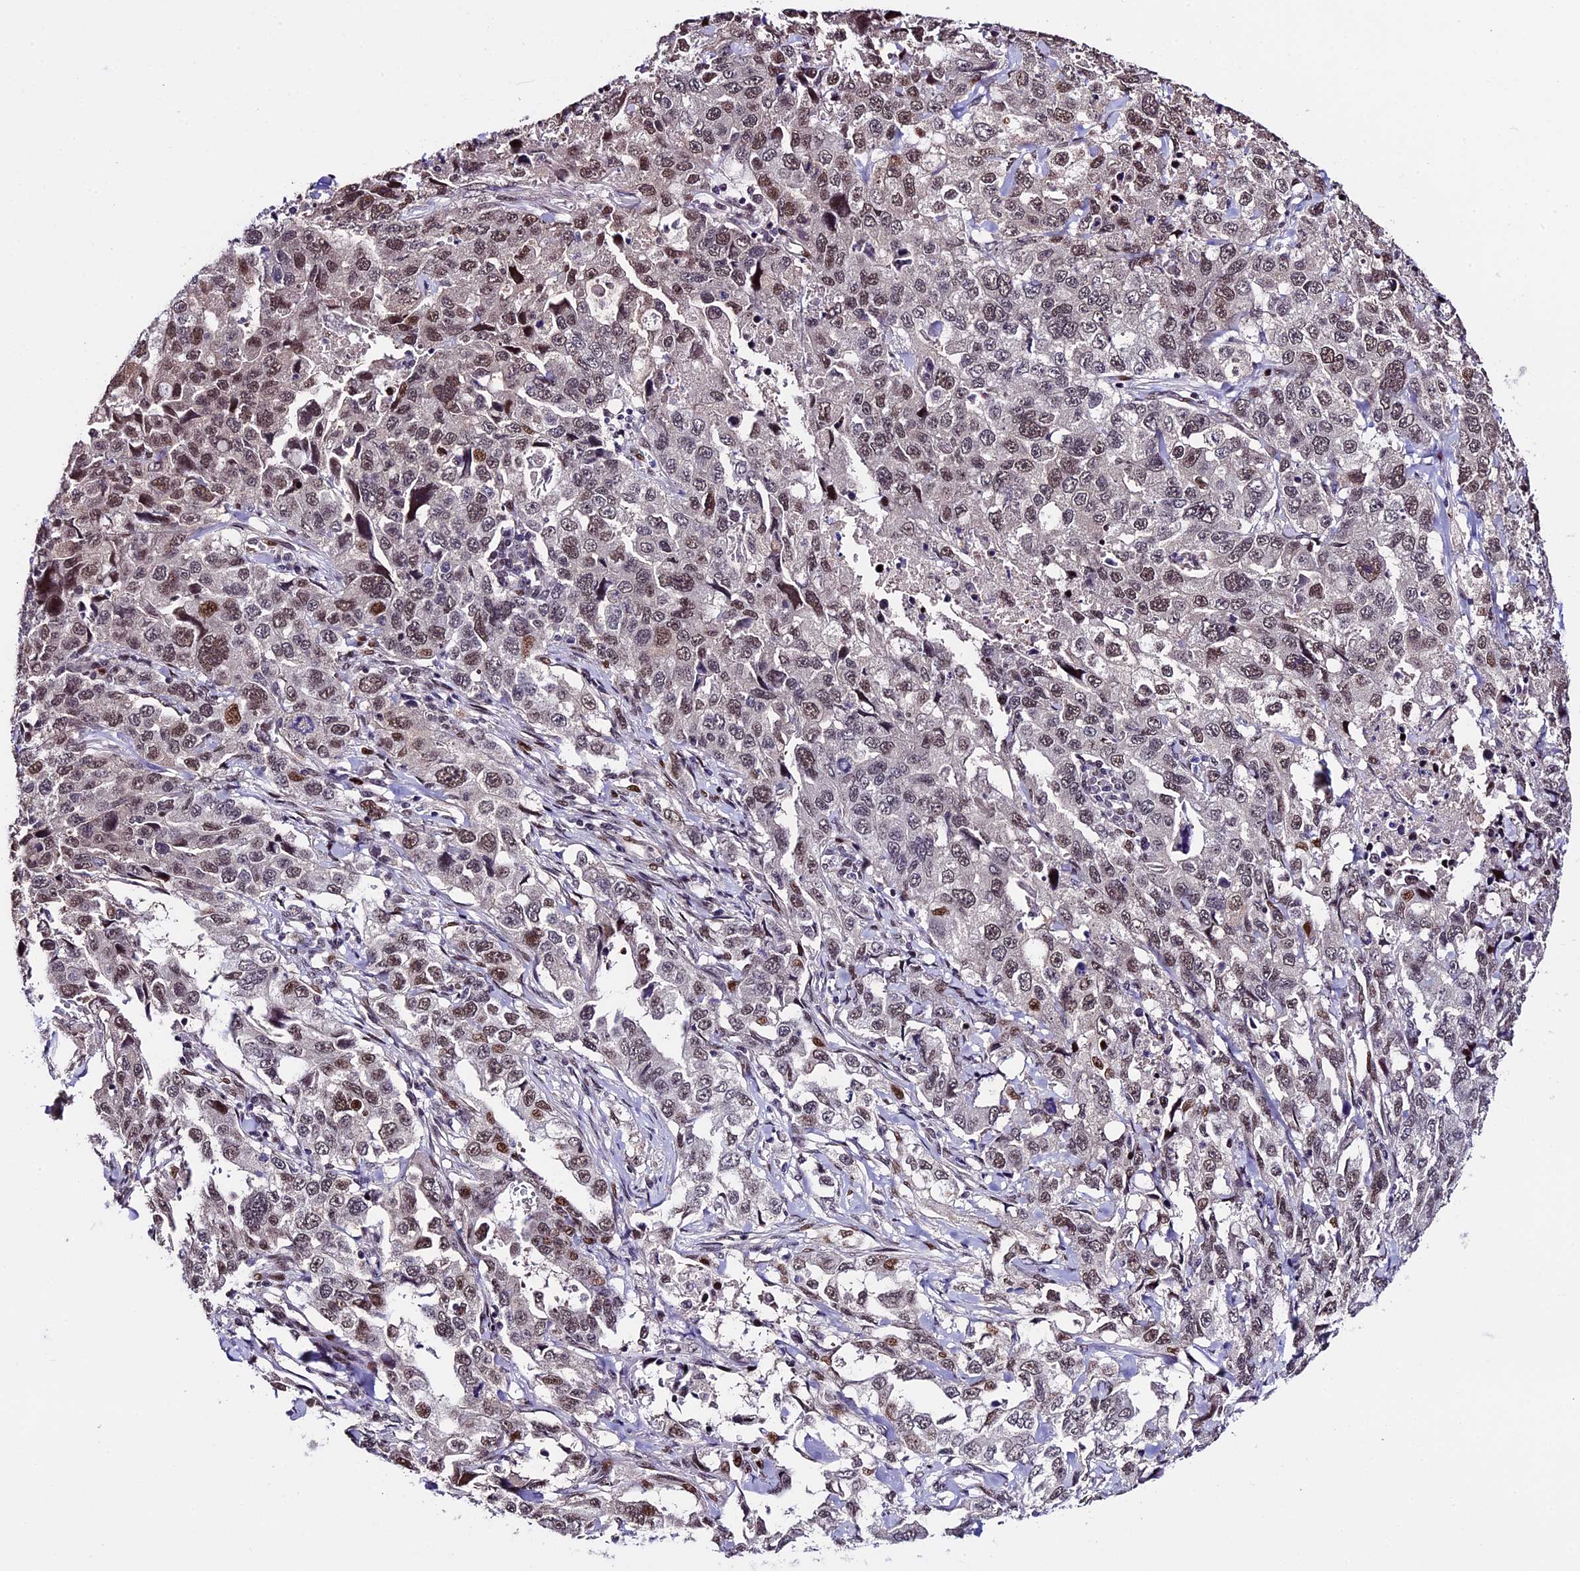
{"staining": {"intensity": "moderate", "quantity": ">75%", "location": "nuclear"}, "tissue": "lung cancer", "cell_type": "Tumor cells", "image_type": "cancer", "snomed": [{"axis": "morphology", "description": "Adenocarcinoma, NOS"}, {"axis": "topography", "description": "Lung"}], "caption": "Human adenocarcinoma (lung) stained with a brown dye shows moderate nuclear positive expression in approximately >75% of tumor cells.", "gene": "TCP11L2", "patient": {"sex": "female", "age": 51}}